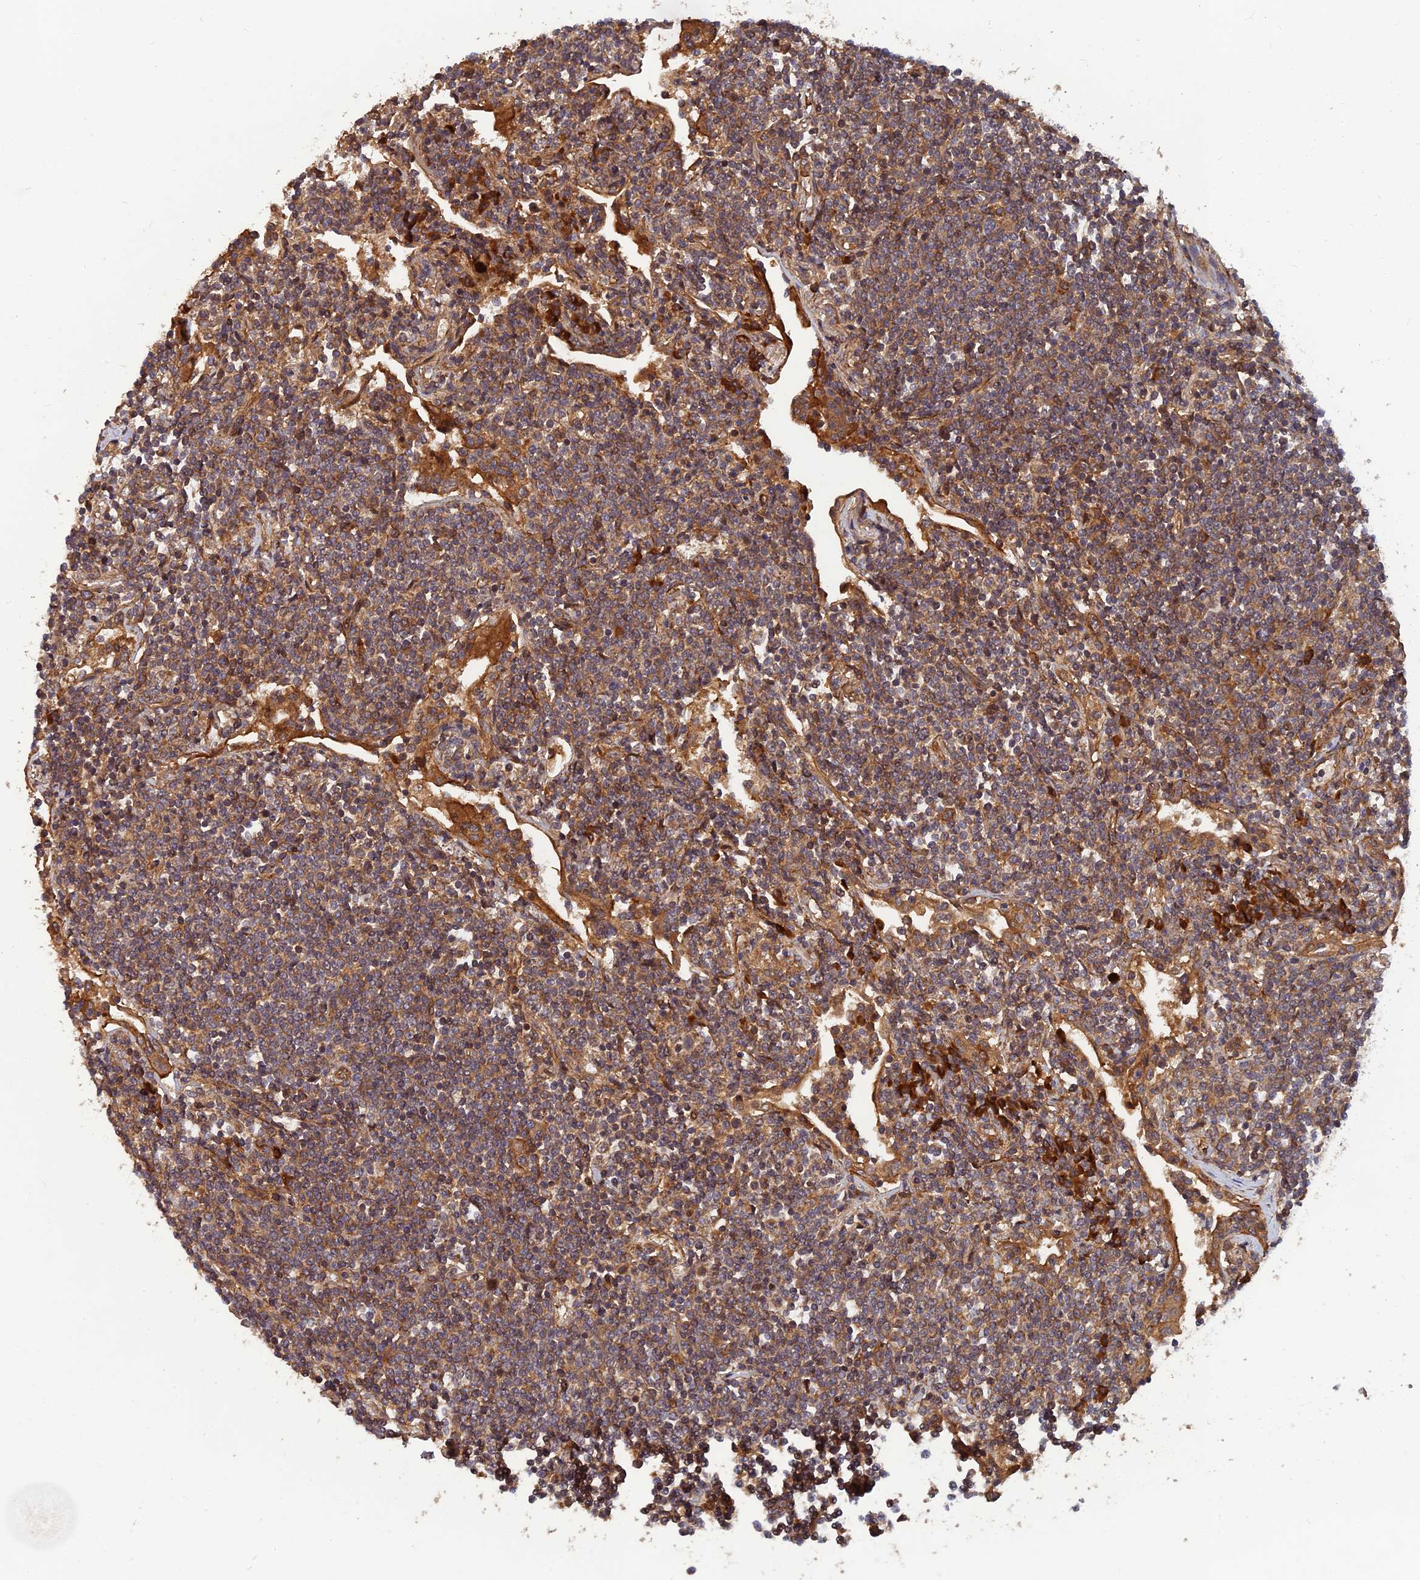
{"staining": {"intensity": "moderate", "quantity": ">75%", "location": "cytoplasmic/membranous"}, "tissue": "lymphoma", "cell_type": "Tumor cells", "image_type": "cancer", "snomed": [{"axis": "morphology", "description": "Malignant lymphoma, non-Hodgkin's type, Low grade"}, {"axis": "topography", "description": "Lung"}], "caption": "Immunohistochemical staining of human lymphoma demonstrates moderate cytoplasmic/membranous protein staining in approximately >75% of tumor cells.", "gene": "RELCH", "patient": {"sex": "female", "age": 71}}